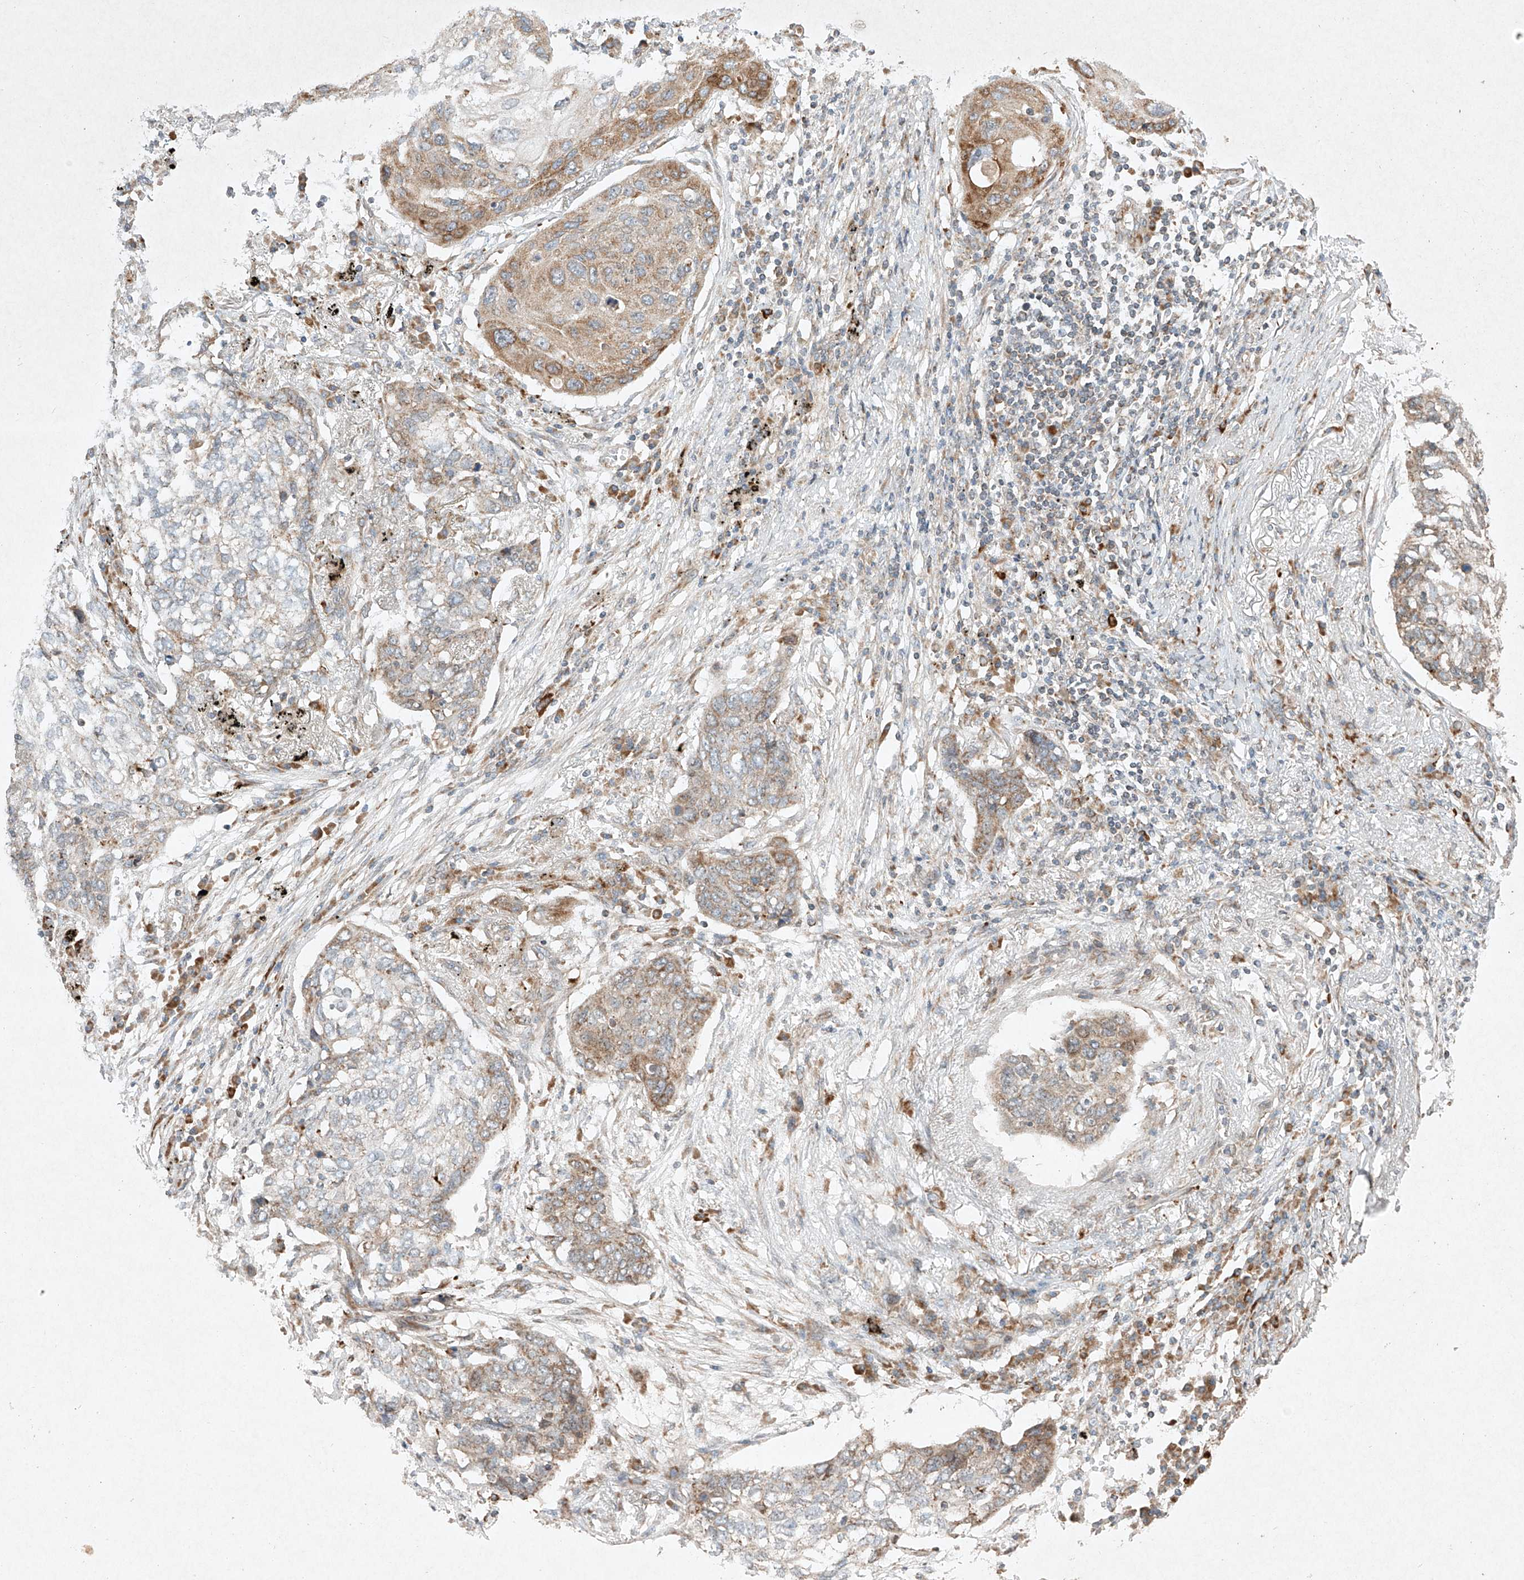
{"staining": {"intensity": "moderate", "quantity": "25%-75%", "location": "cytoplasmic/membranous"}, "tissue": "lung cancer", "cell_type": "Tumor cells", "image_type": "cancer", "snomed": [{"axis": "morphology", "description": "Squamous cell carcinoma, NOS"}, {"axis": "topography", "description": "Lung"}], "caption": "Moderate cytoplasmic/membranous positivity for a protein is seen in about 25%-75% of tumor cells of lung squamous cell carcinoma using immunohistochemistry.", "gene": "SEMA3B", "patient": {"sex": "female", "age": 63}}